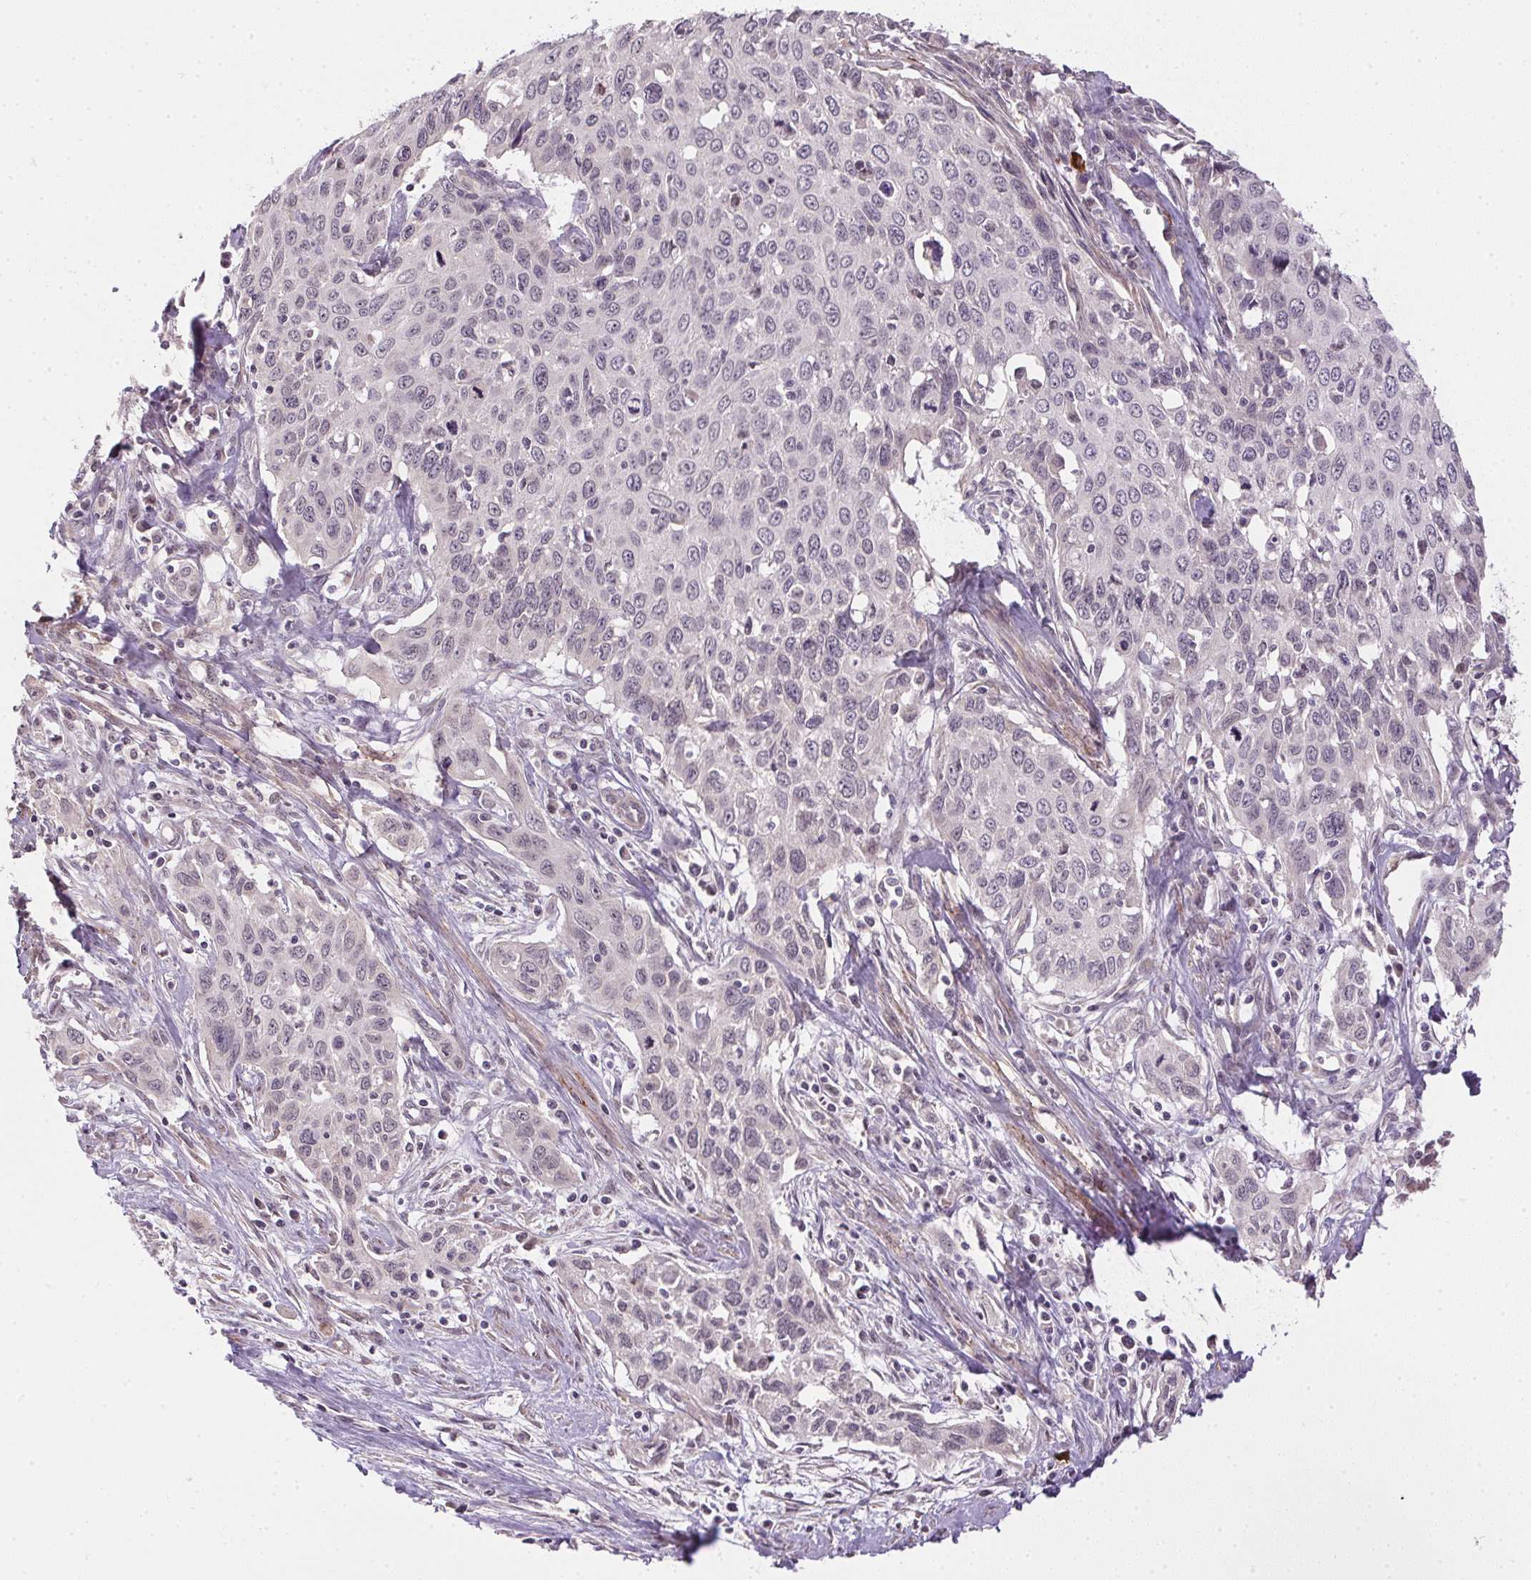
{"staining": {"intensity": "negative", "quantity": "none", "location": "none"}, "tissue": "cervical cancer", "cell_type": "Tumor cells", "image_type": "cancer", "snomed": [{"axis": "morphology", "description": "Squamous cell carcinoma, NOS"}, {"axis": "topography", "description": "Cervix"}], "caption": "Squamous cell carcinoma (cervical) was stained to show a protein in brown. There is no significant expression in tumor cells. (IHC, brightfield microscopy, high magnification).", "gene": "CFAP92", "patient": {"sex": "female", "age": 38}}